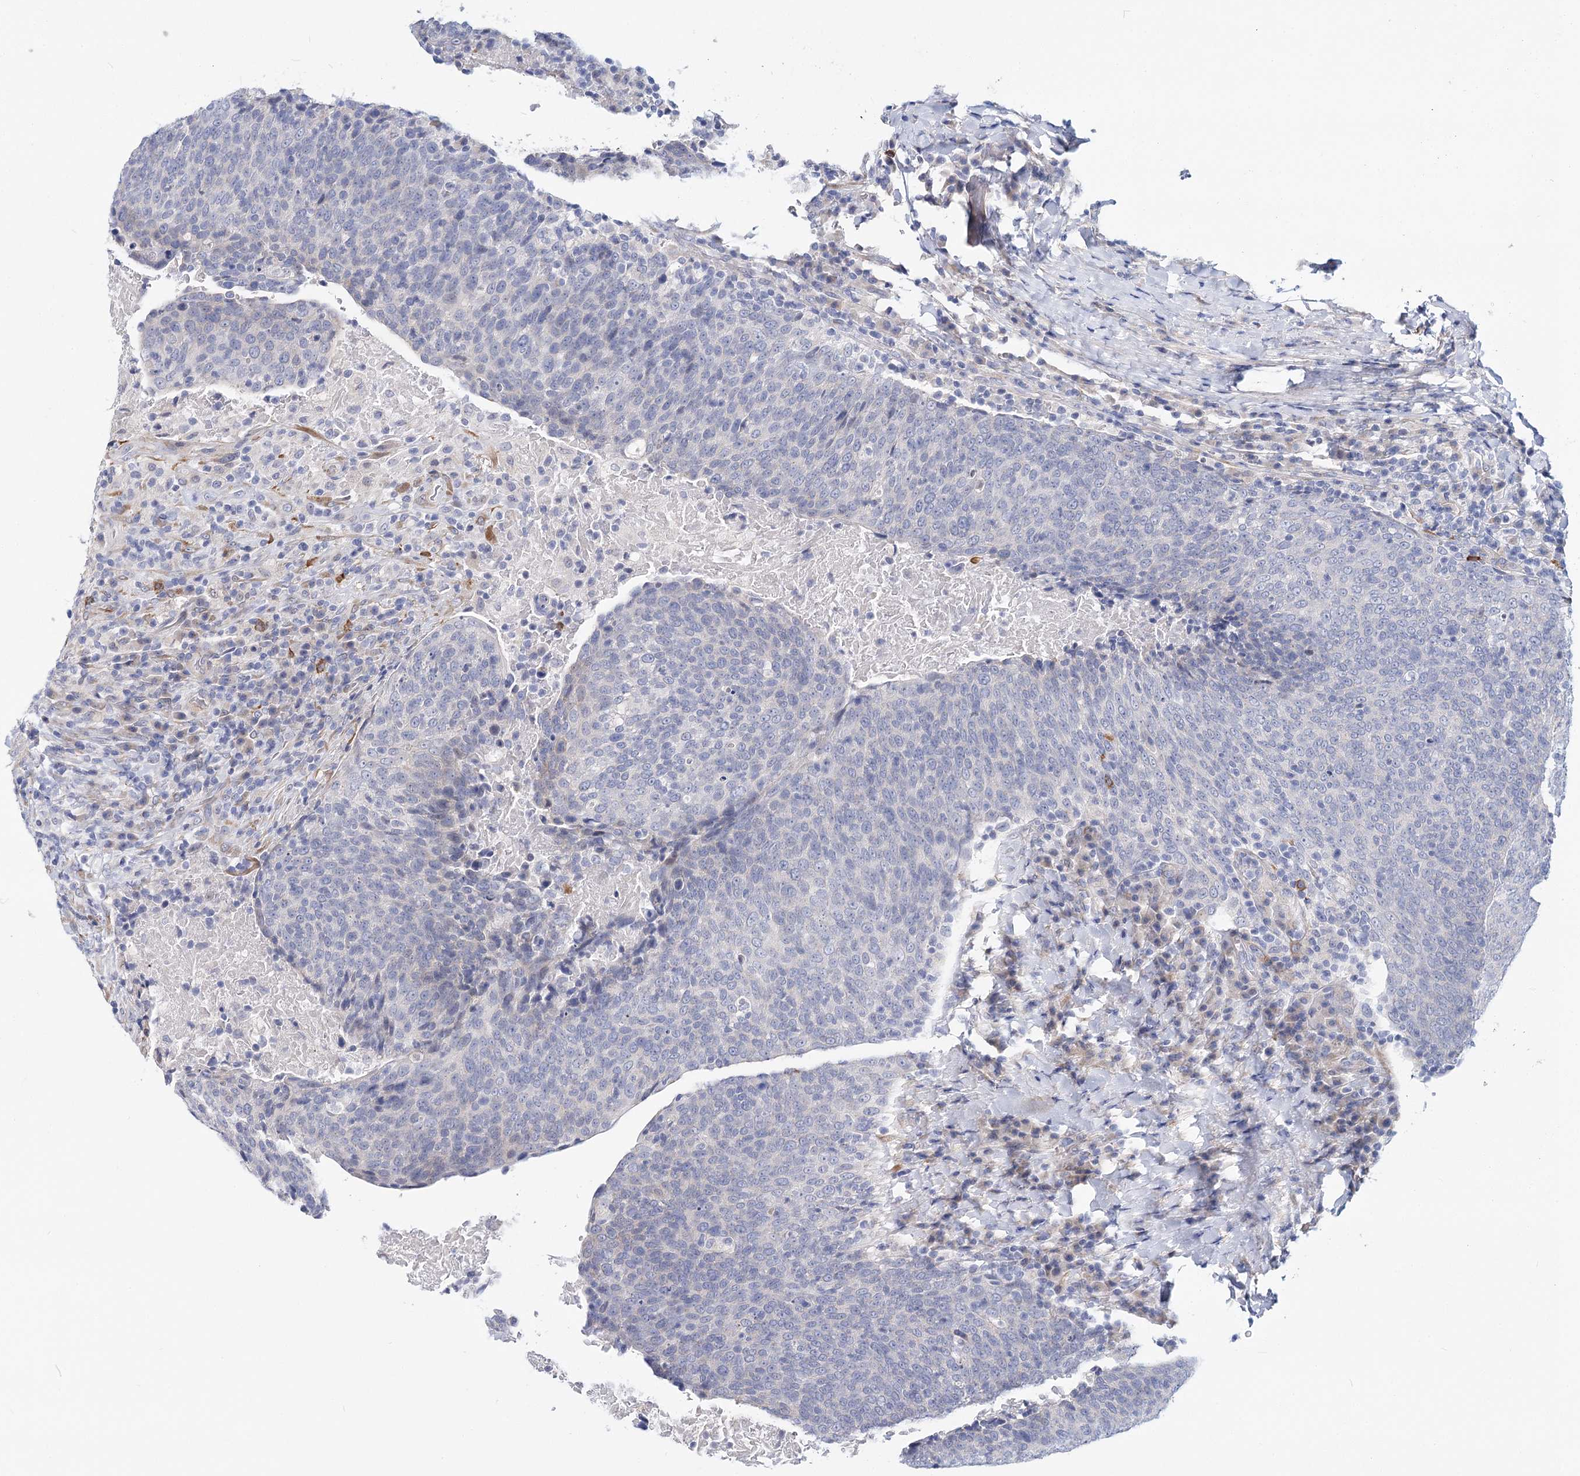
{"staining": {"intensity": "negative", "quantity": "none", "location": "none"}, "tissue": "head and neck cancer", "cell_type": "Tumor cells", "image_type": "cancer", "snomed": [{"axis": "morphology", "description": "Squamous cell carcinoma, NOS"}, {"axis": "morphology", "description": "Squamous cell carcinoma, metastatic, NOS"}, {"axis": "topography", "description": "Lymph node"}, {"axis": "topography", "description": "Head-Neck"}], "caption": "Head and neck cancer was stained to show a protein in brown. There is no significant staining in tumor cells.", "gene": "TEX12", "patient": {"sex": "male", "age": 62}}